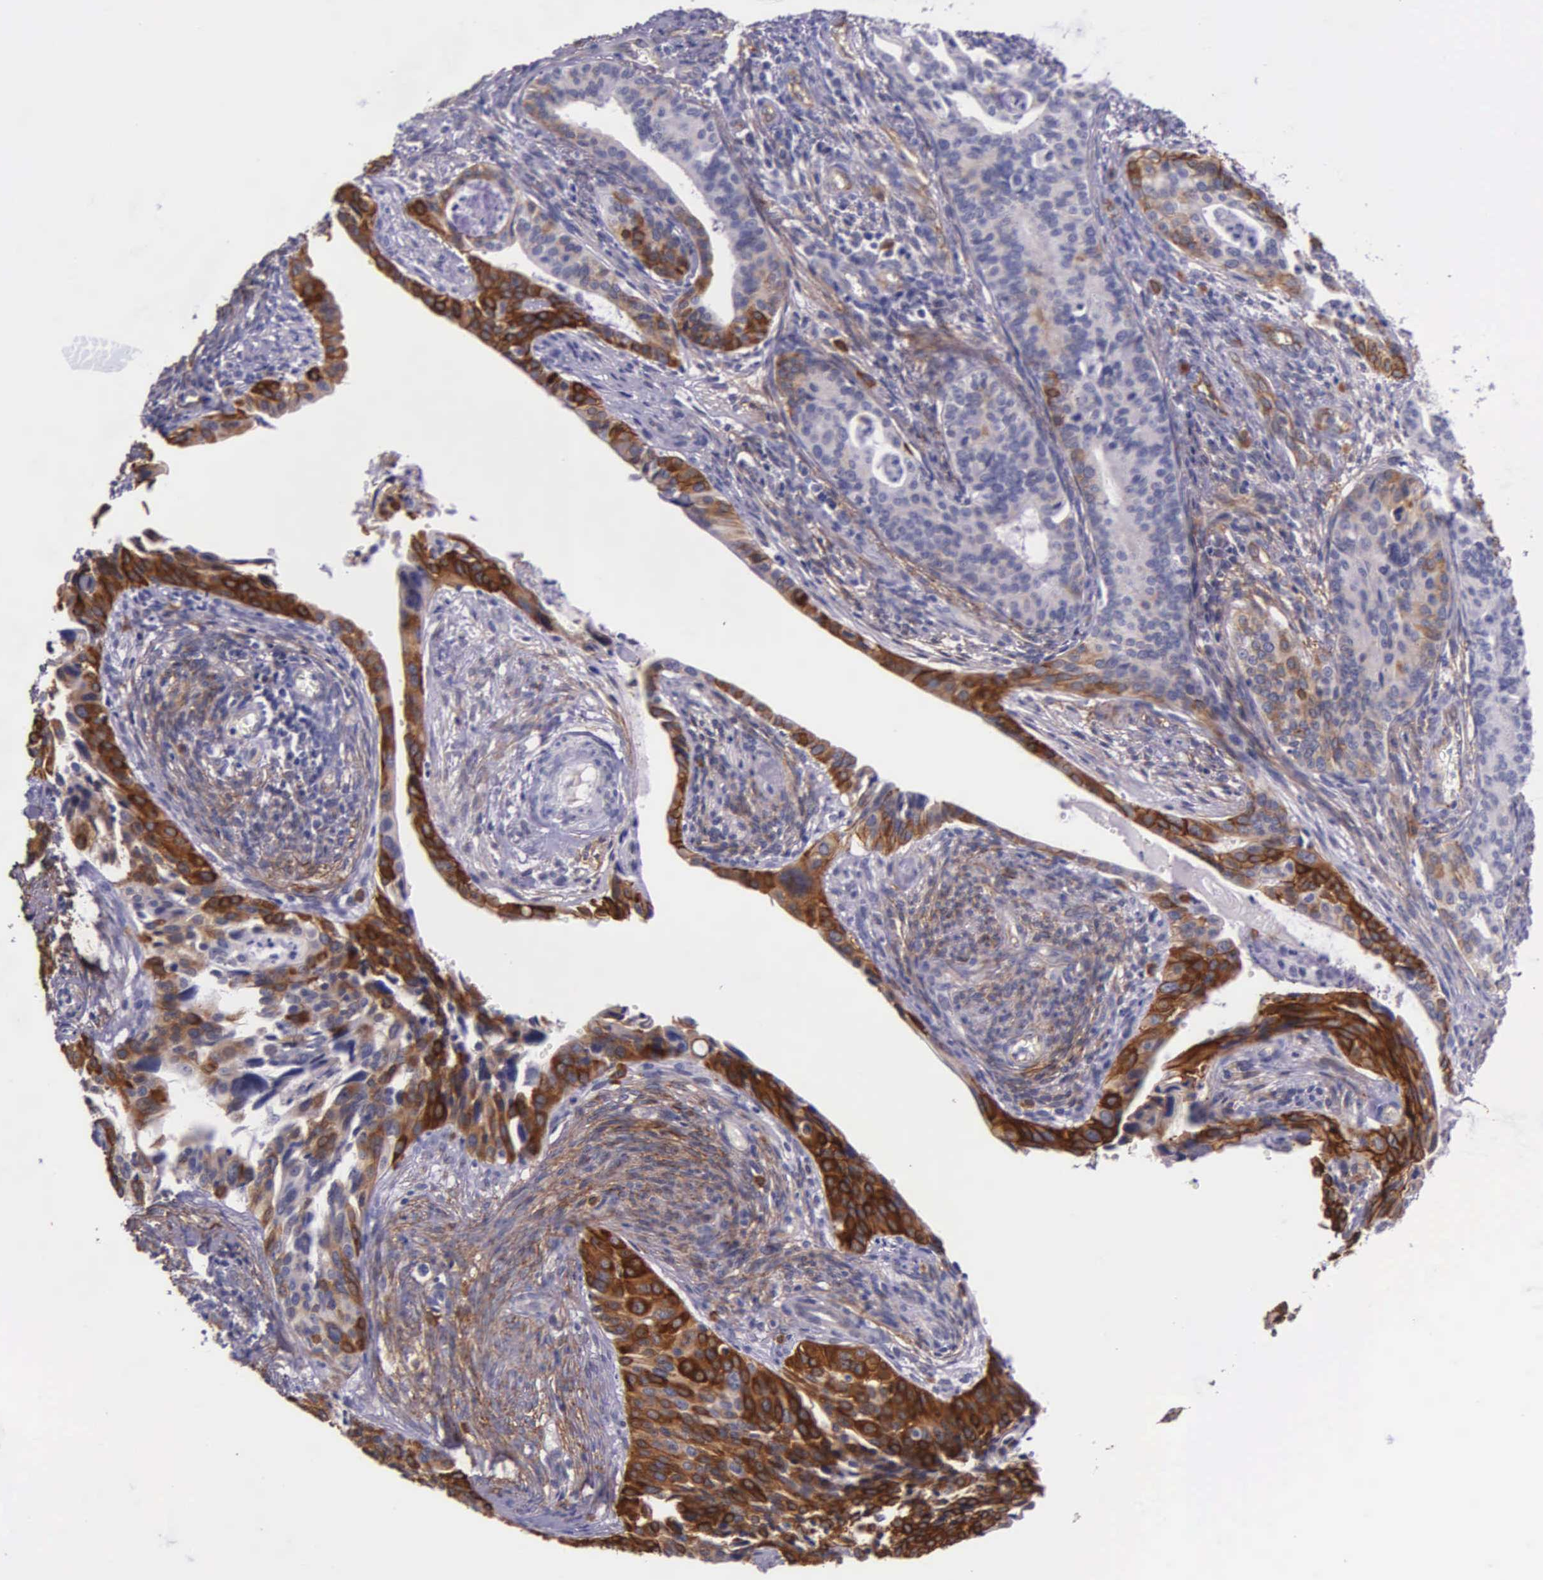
{"staining": {"intensity": "strong", "quantity": ">75%", "location": "cytoplasmic/membranous"}, "tissue": "cervical cancer", "cell_type": "Tumor cells", "image_type": "cancer", "snomed": [{"axis": "morphology", "description": "Squamous cell carcinoma, NOS"}, {"axis": "topography", "description": "Cervix"}], "caption": "About >75% of tumor cells in human squamous cell carcinoma (cervical) exhibit strong cytoplasmic/membranous protein positivity as visualized by brown immunohistochemical staining.", "gene": "AHNAK2", "patient": {"sex": "female", "age": 34}}